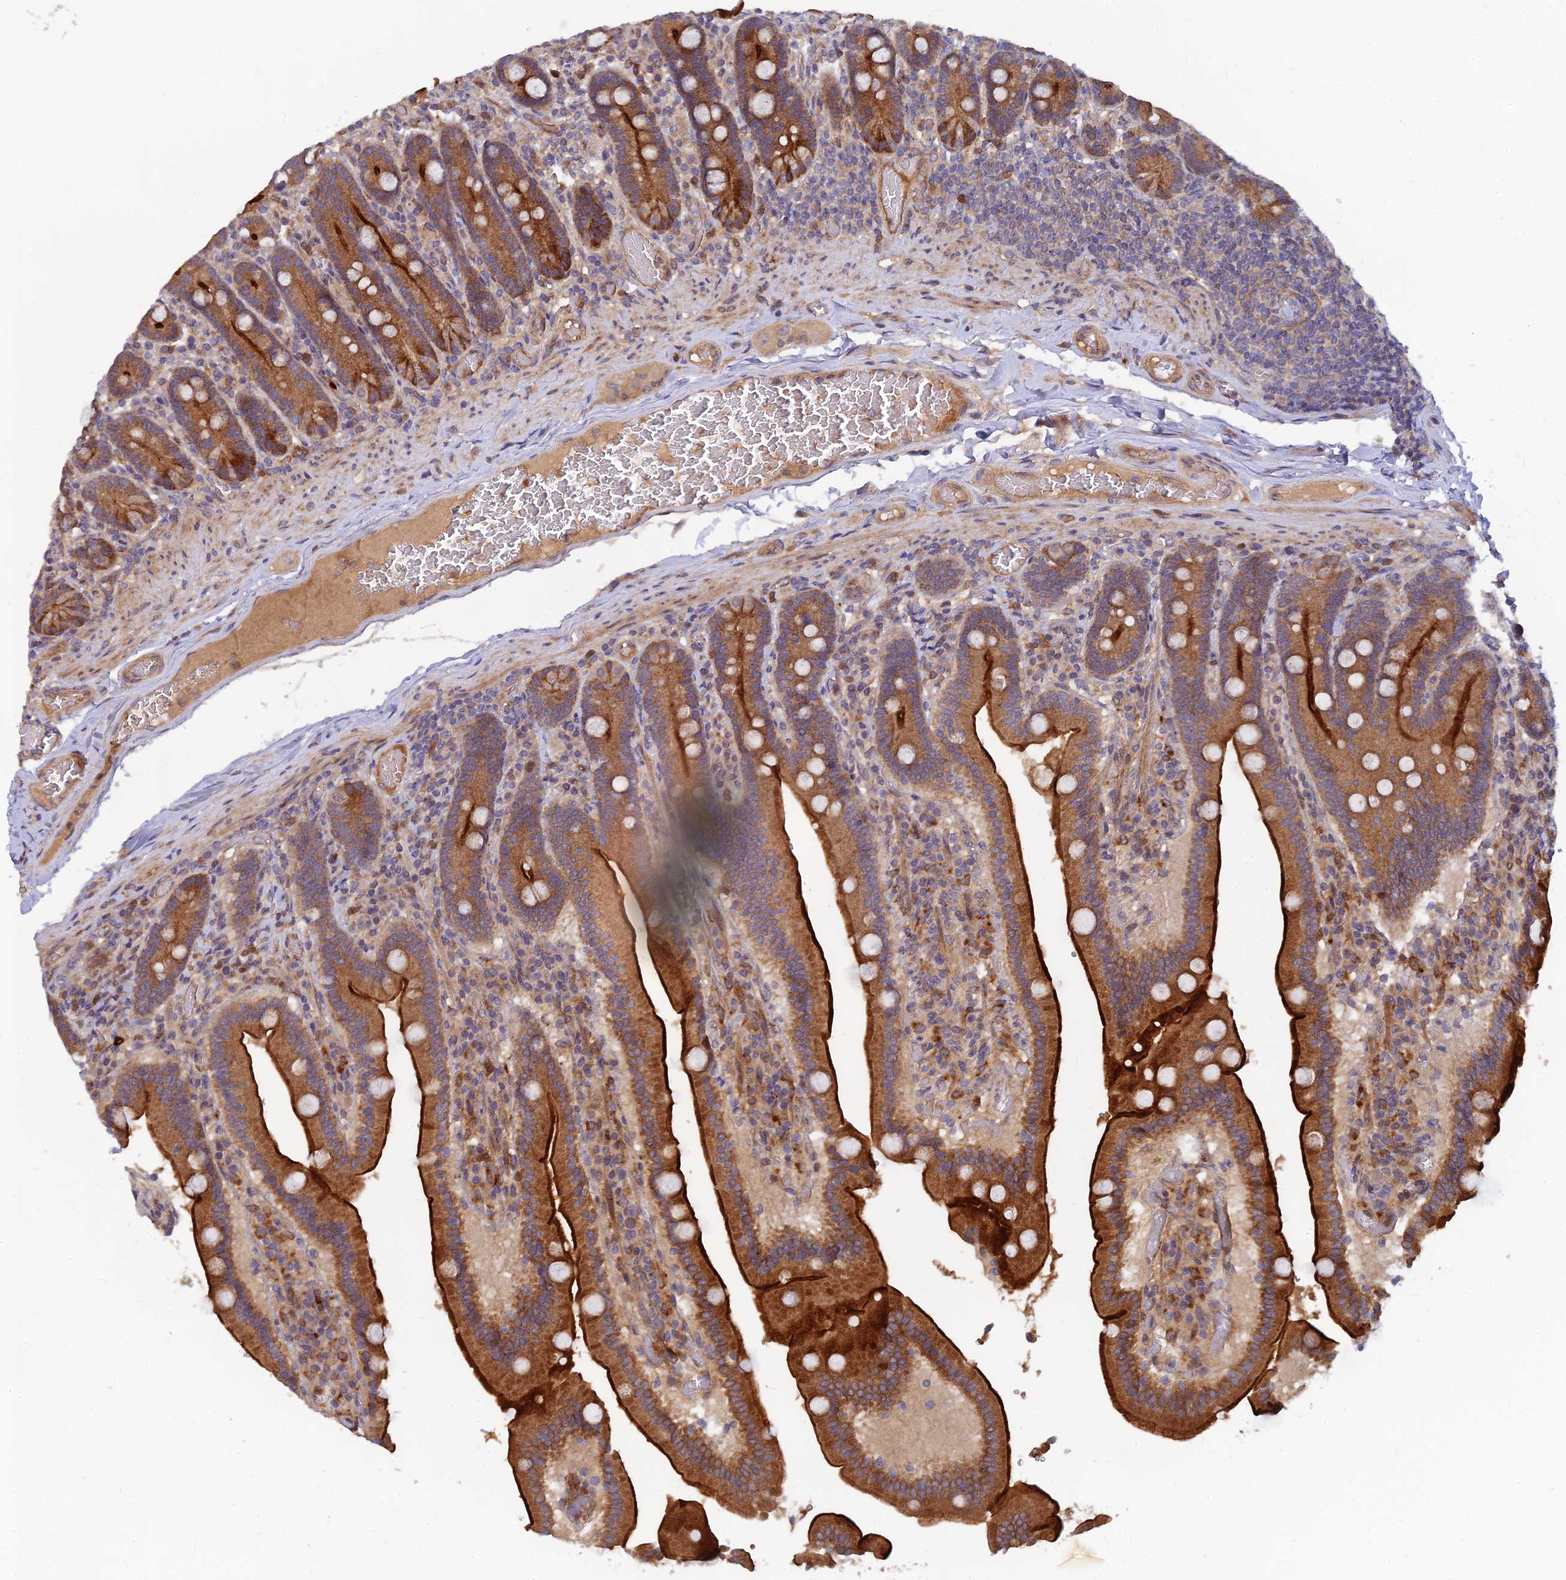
{"staining": {"intensity": "strong", "quantity": ">75%", "location": "cytoplasmic/membranous"}, "tissue": "duodenum", "cell_type": "Glandular cells", "image_type": "normal", "snomed": [{"axis": "morphology", "description": "Normal tissue, NOS"}, {"axis": "topography", "description": "Duodenum"}], "caption": "Immunohistochemical staining of unremarkable duodenum exhibits strong cytoplasmic/membranous protein positivity in about >75% of glandular cells.", "gene": "FAM151B", "patient": {"sex": "female", "age": 62}}